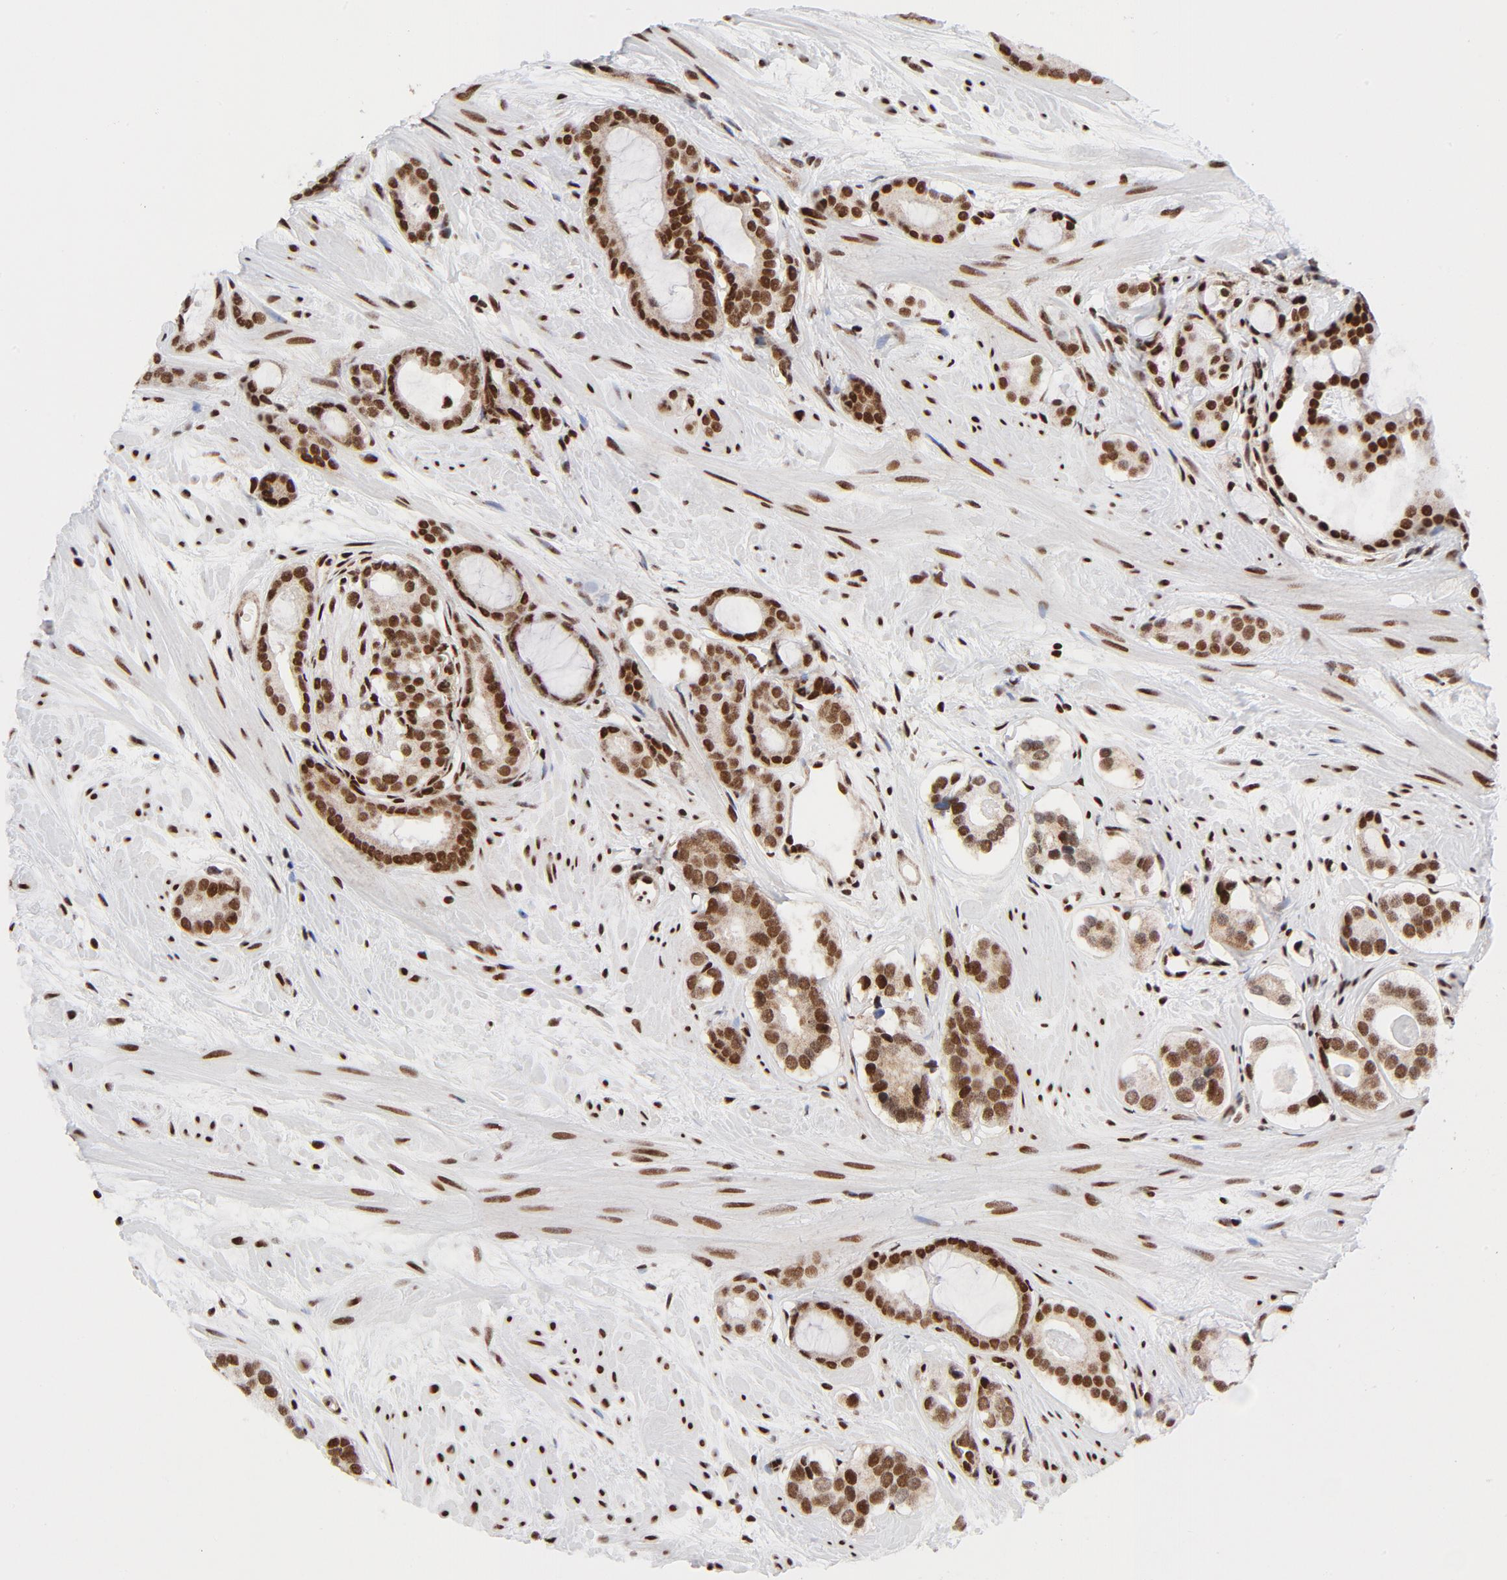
{"staining": {"intensity": "strong", "quantity": ">75%", "location": "nuclear"}, "tissue": "prostate cancer", "cell_type": "Tumor cells", "image_type": "cancer", "snomed": [{"axis": "morphology", "description": "Adenocarcinoma, Low grade"}, {"axis": "topography", "description": "Prostate"}], "caption": "High-power microscopy captured an IHC photomicrograph of prostate adenocarcinoma (low-grade), revealing strong nuclear expression in about >75% of tumor cells. Using DAB (brown) and hematoxylin (blue) stains, captured at high magnification using brightfield microscopy.", "gene": "NFYB", "patient": {"sex": "male", "age": 57}}